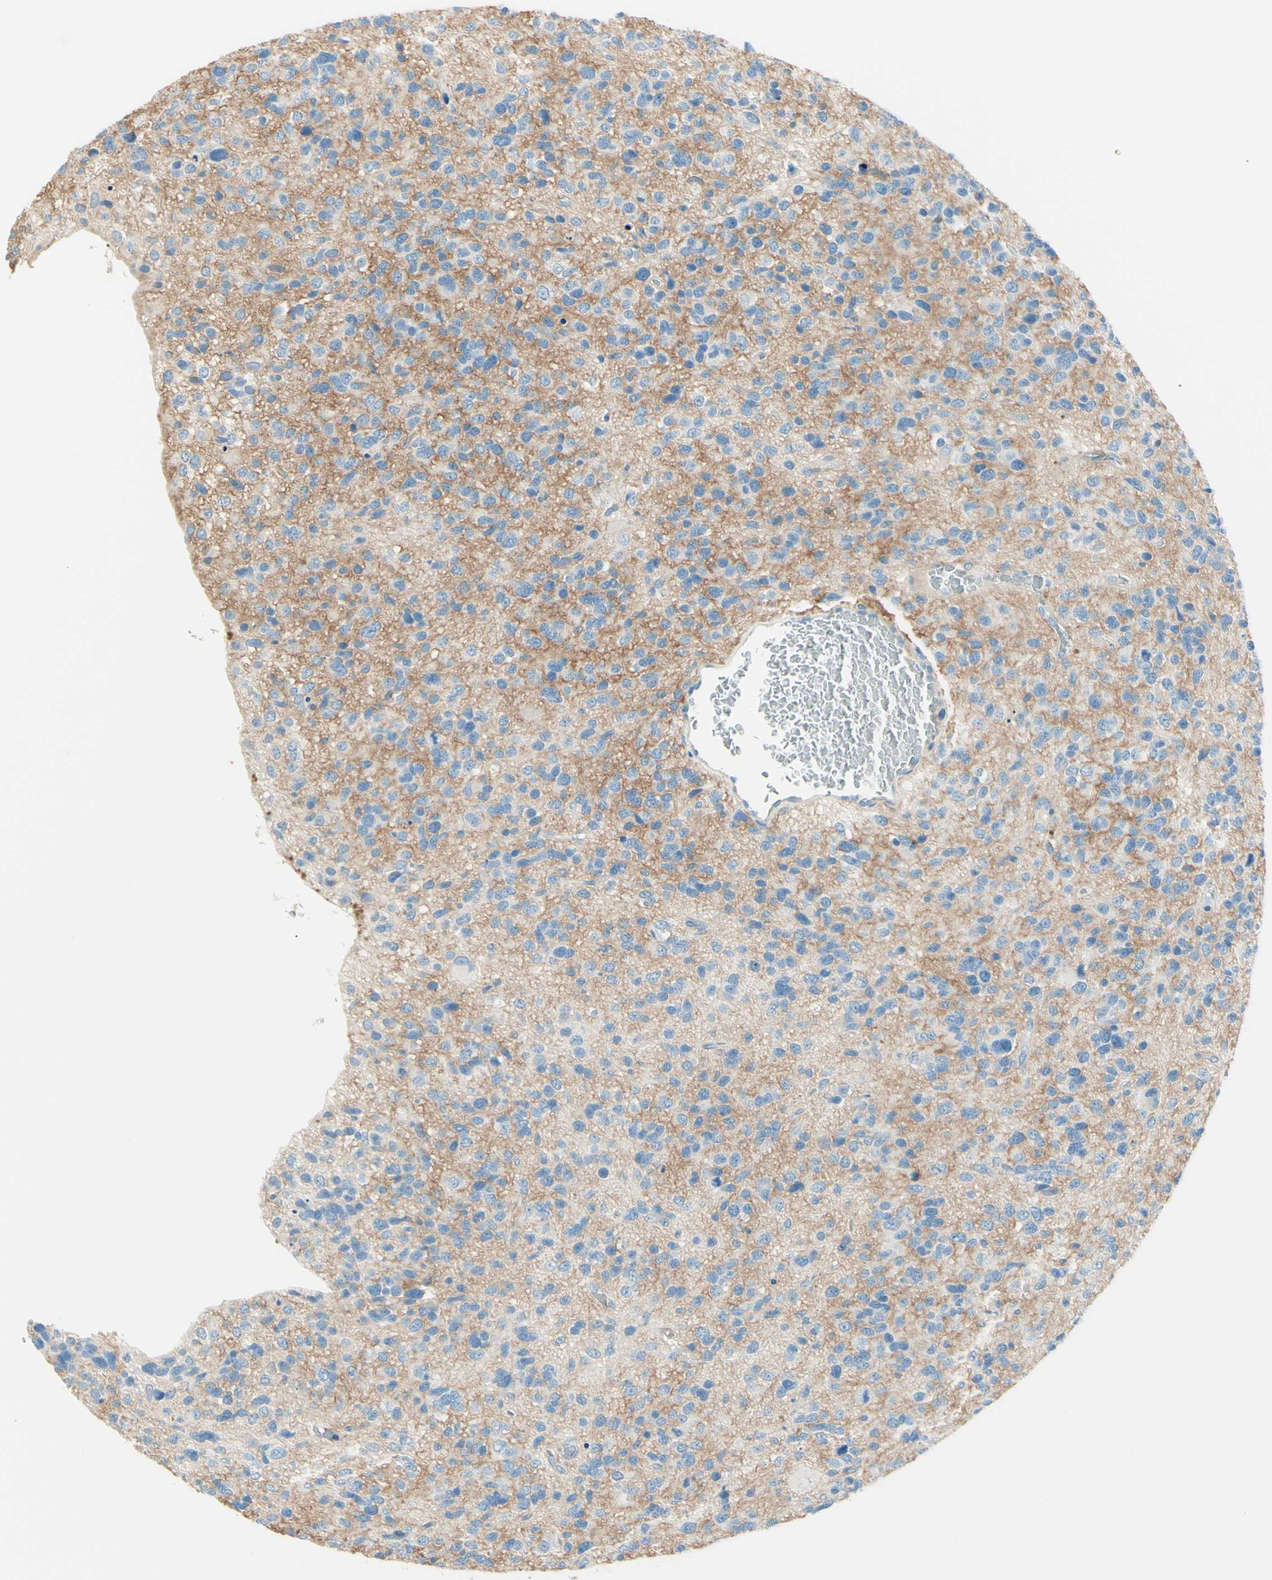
{"staining": {"intensity": "negative", "quantity": "none", "location": "none"}, "tissue": "glioma", "cell_type": "Tumor cells", "image_type": "cancer", "snomed": [{"axis": "morphology", "description": "Glioma, malignant, High grade"}, {"axis": "topography", "description": "Brain"}], "caption": "IHC image of malignant glioma (high-grade) stained for a protein (brown), which reveals no staining in tumor cells.", "gene": "NCBP2L", "patient": {"sex": "female", "age": 58}}